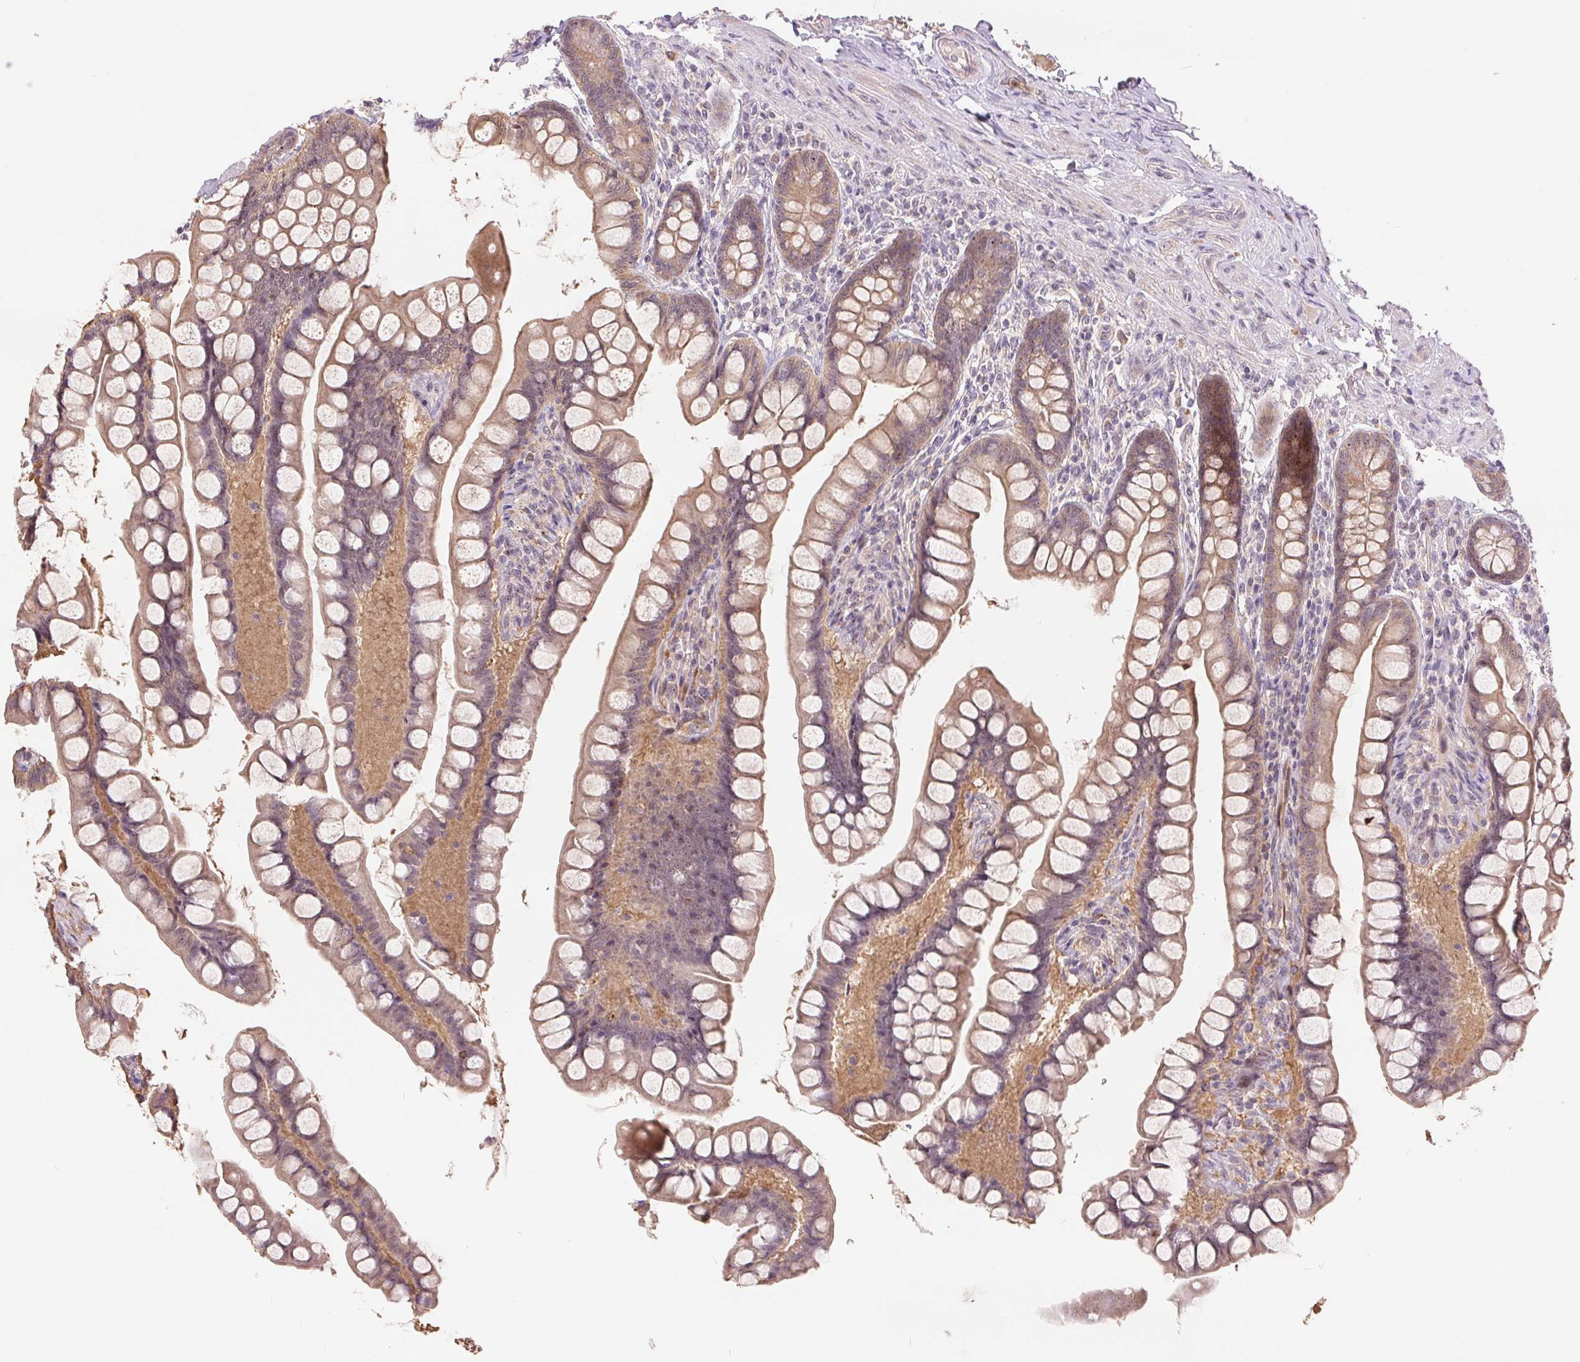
{"staining": {"intensity": "moderate", "quantity": ">75%", "location": "cytoplasmic/membranous"}, "tissue": "small intestine", "cell_type": "Glandular cells", "image_type": "normal", "snomed": [{"axis": "morphology", "description": "Normal tissue, NOS"}, {"axis": "topography", "description": "Small intestine"}], "caption": "A medium amount of moderate cytoplasmic/membranous expression is appreciated in about >75% of glandular cells in unremarkable small intestine.", "gene": "RANBP3L", "patient": {"sex": "male", "age": 70}}